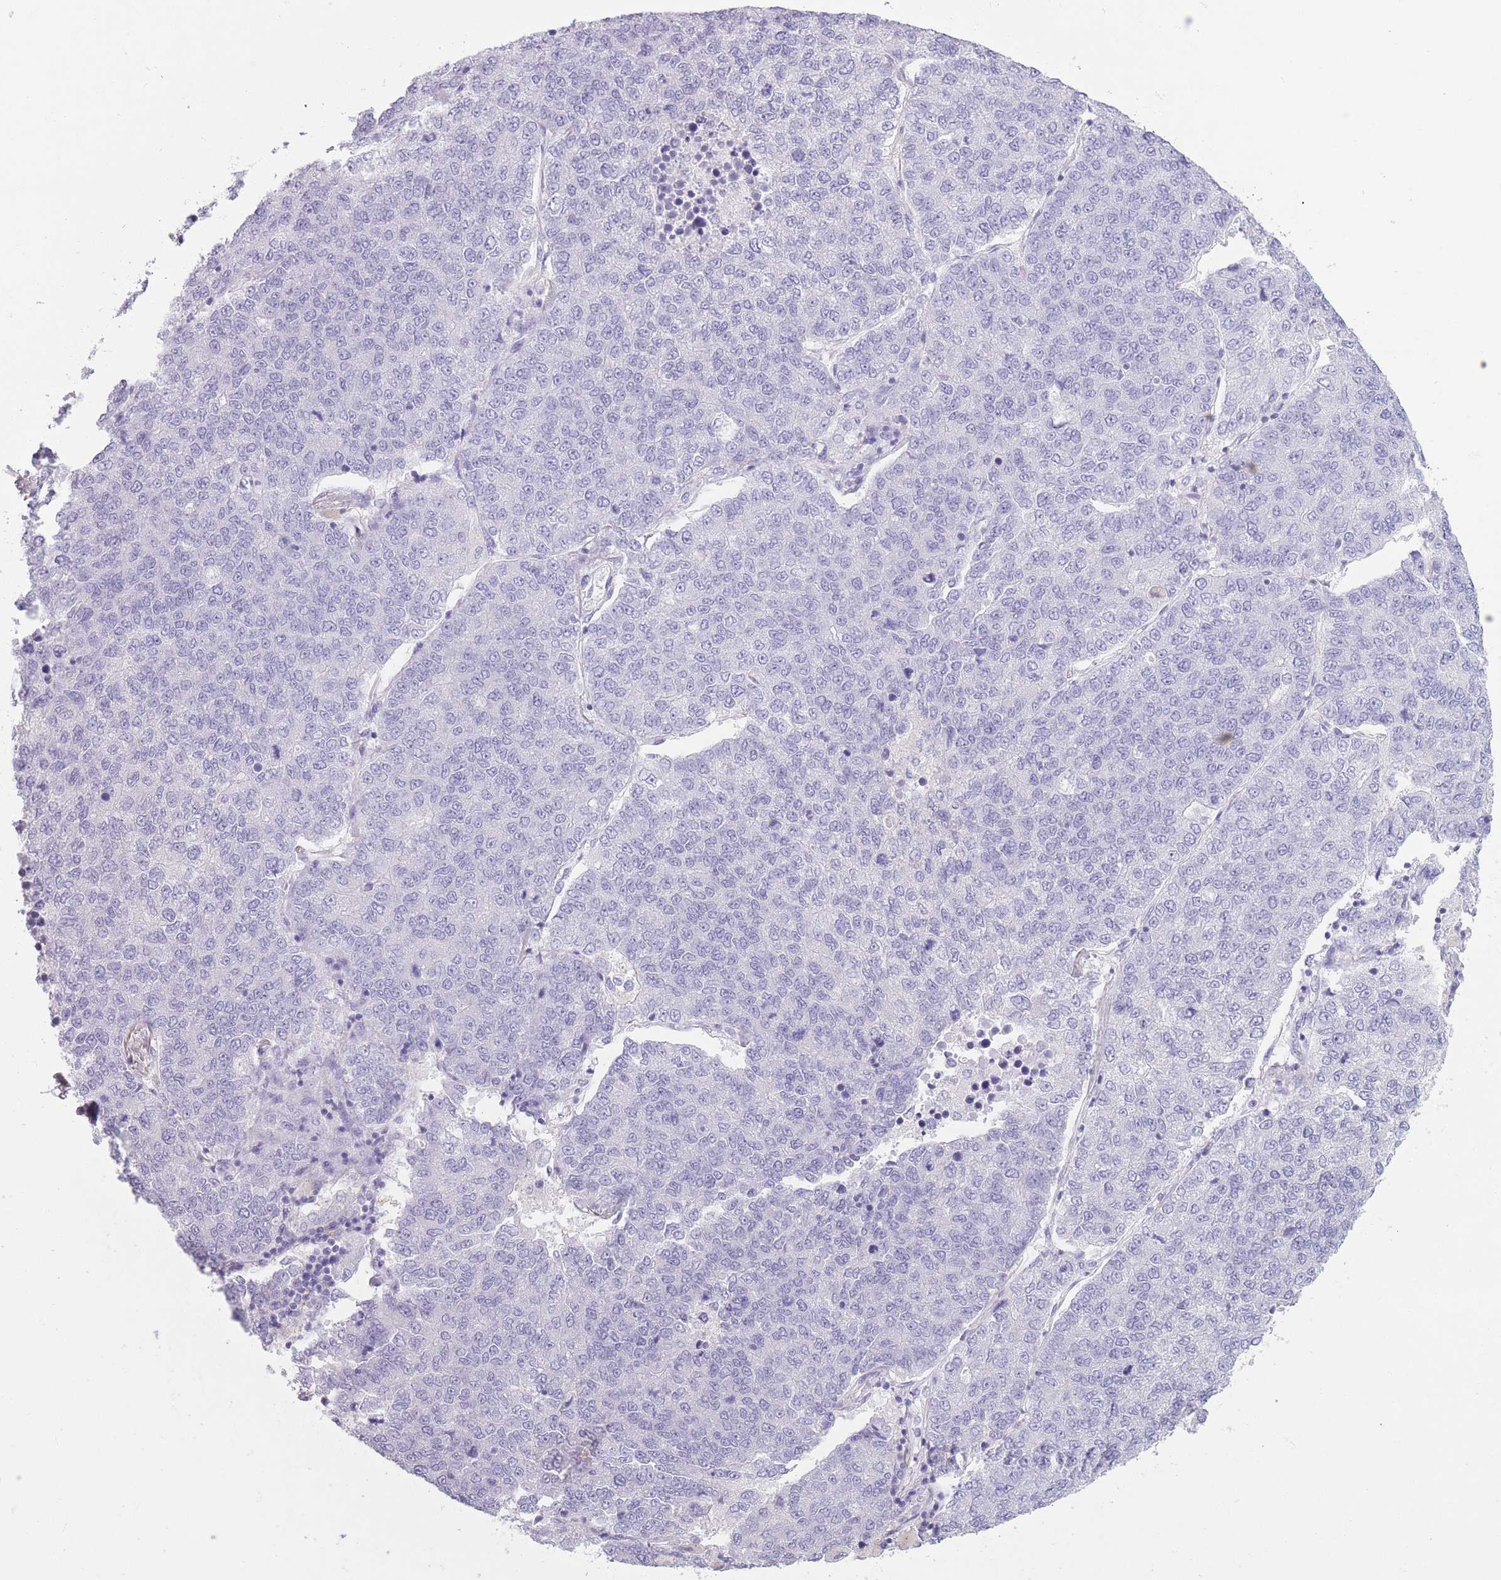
{"staining": {"intensity": "negative", "quantity": "none", "location": "none"}, "tissue": "lung cancer", "cell_type": "Tumor cells", "image_type": "cancer", "snomed": [{"axis": "morphology", "description": "Adenocarcinoma, NOS"}, {"axis": "topography", "description": "Lung"}], "caption": "There is no significant expression in tumor cells of lung cancer. The staining is performed using DAB (3,3'-diaminobenzidine) brown chromogen with nuclei counter-stained in using hematoxylin.", "gene": "OR7C1", "patient": {"sex": "male", "age": 49}}